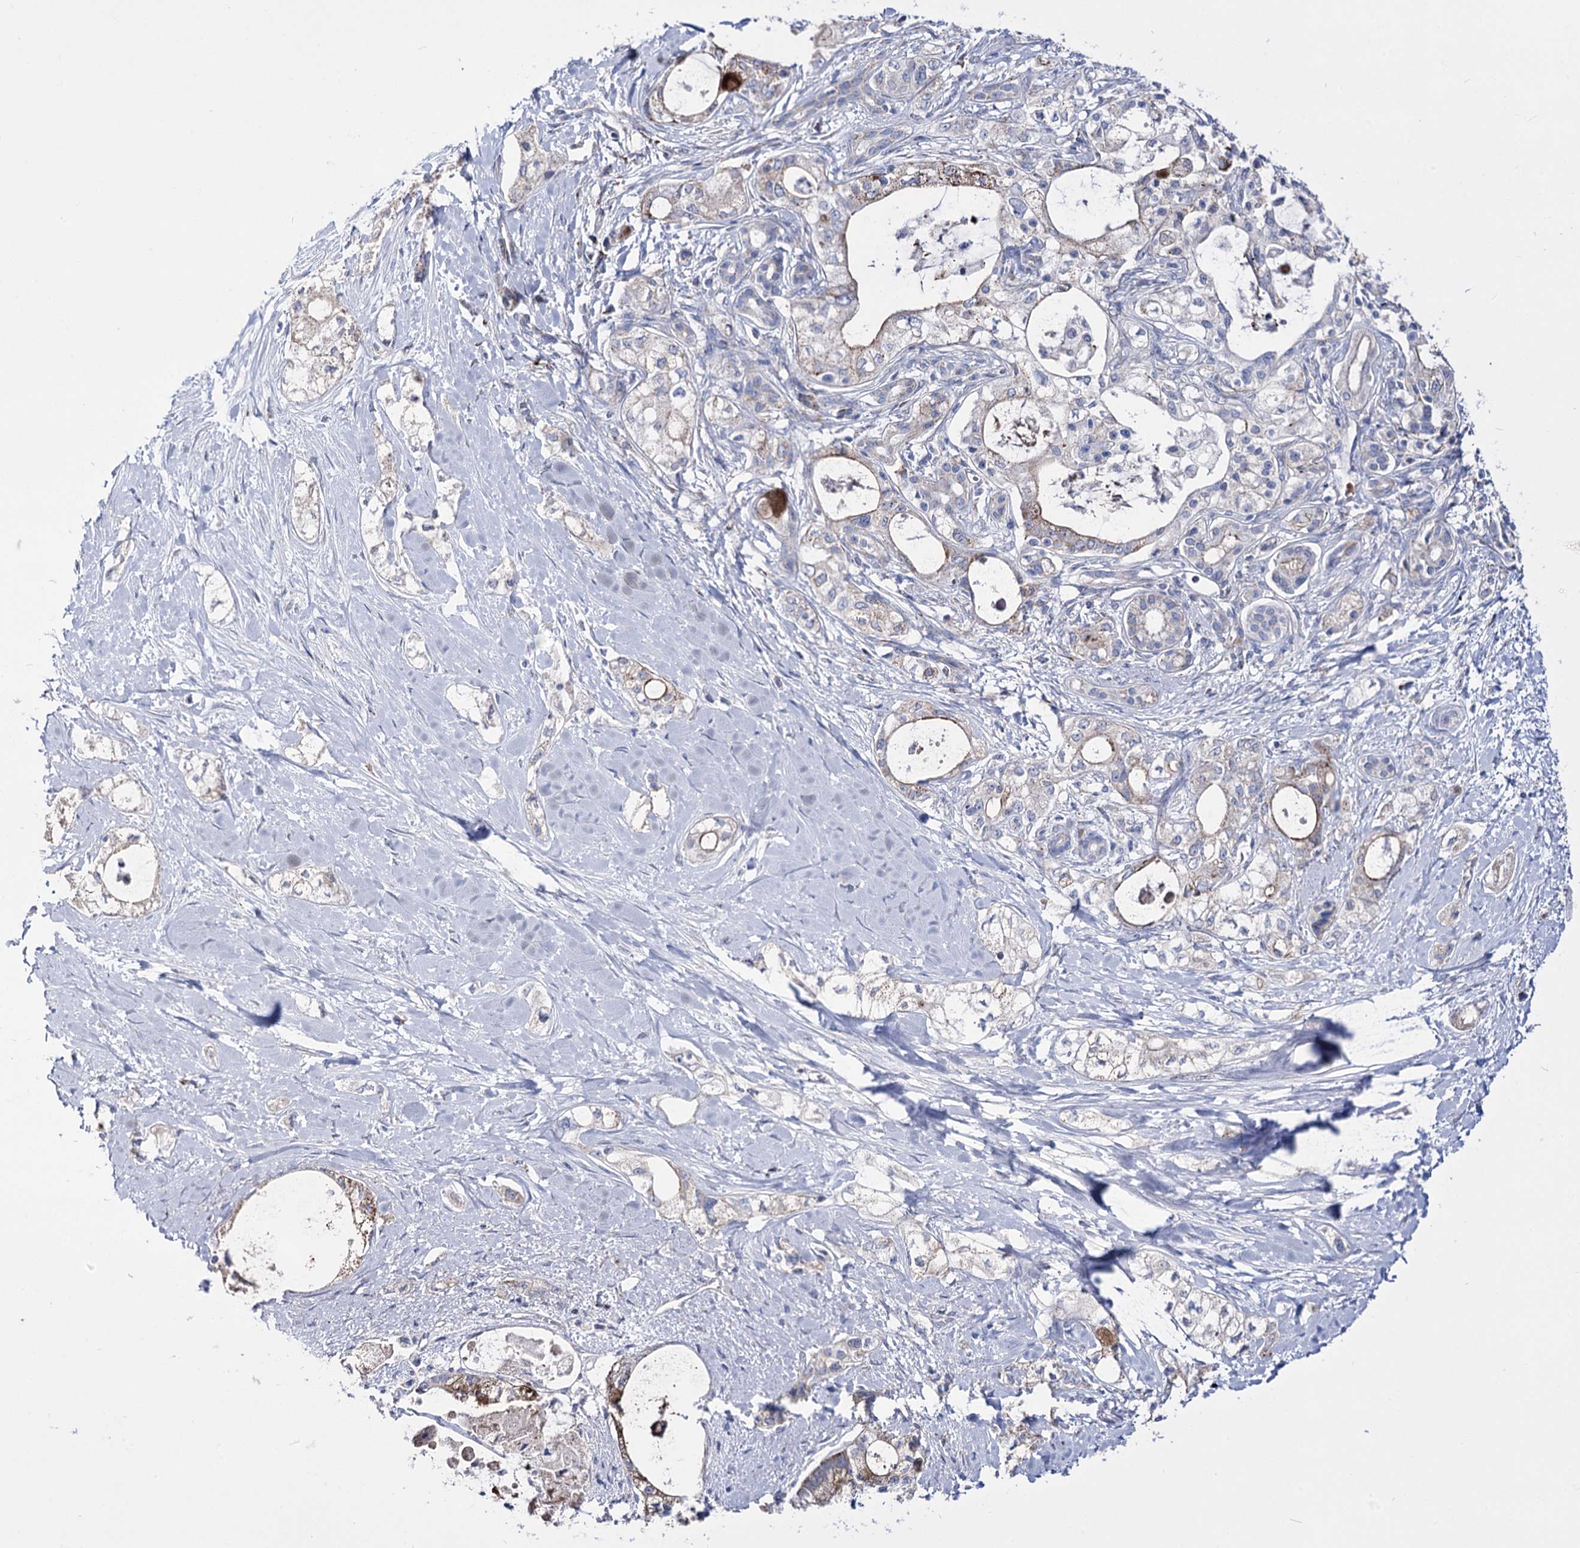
{"staining": {"intensity": "weak", "quantity": "<25%", "location": "cytoplasmic/membranous"}, "tissue": "pancreatic cancer", "cell_type": "Tumor cells", "image_type": "cancer", "snomed": [{"axis": "morphology", "description": "Adenocarcinoma, NOS"}, {"axis": "topography", "description": "Pancreas"}], "caption": "Pancreatic cancer stained for a protein using immunohistochemistry demonstrates no staining tumor cells.", "gene": "OSBPL5", "patient": {"sex": "male", "age": 70}}